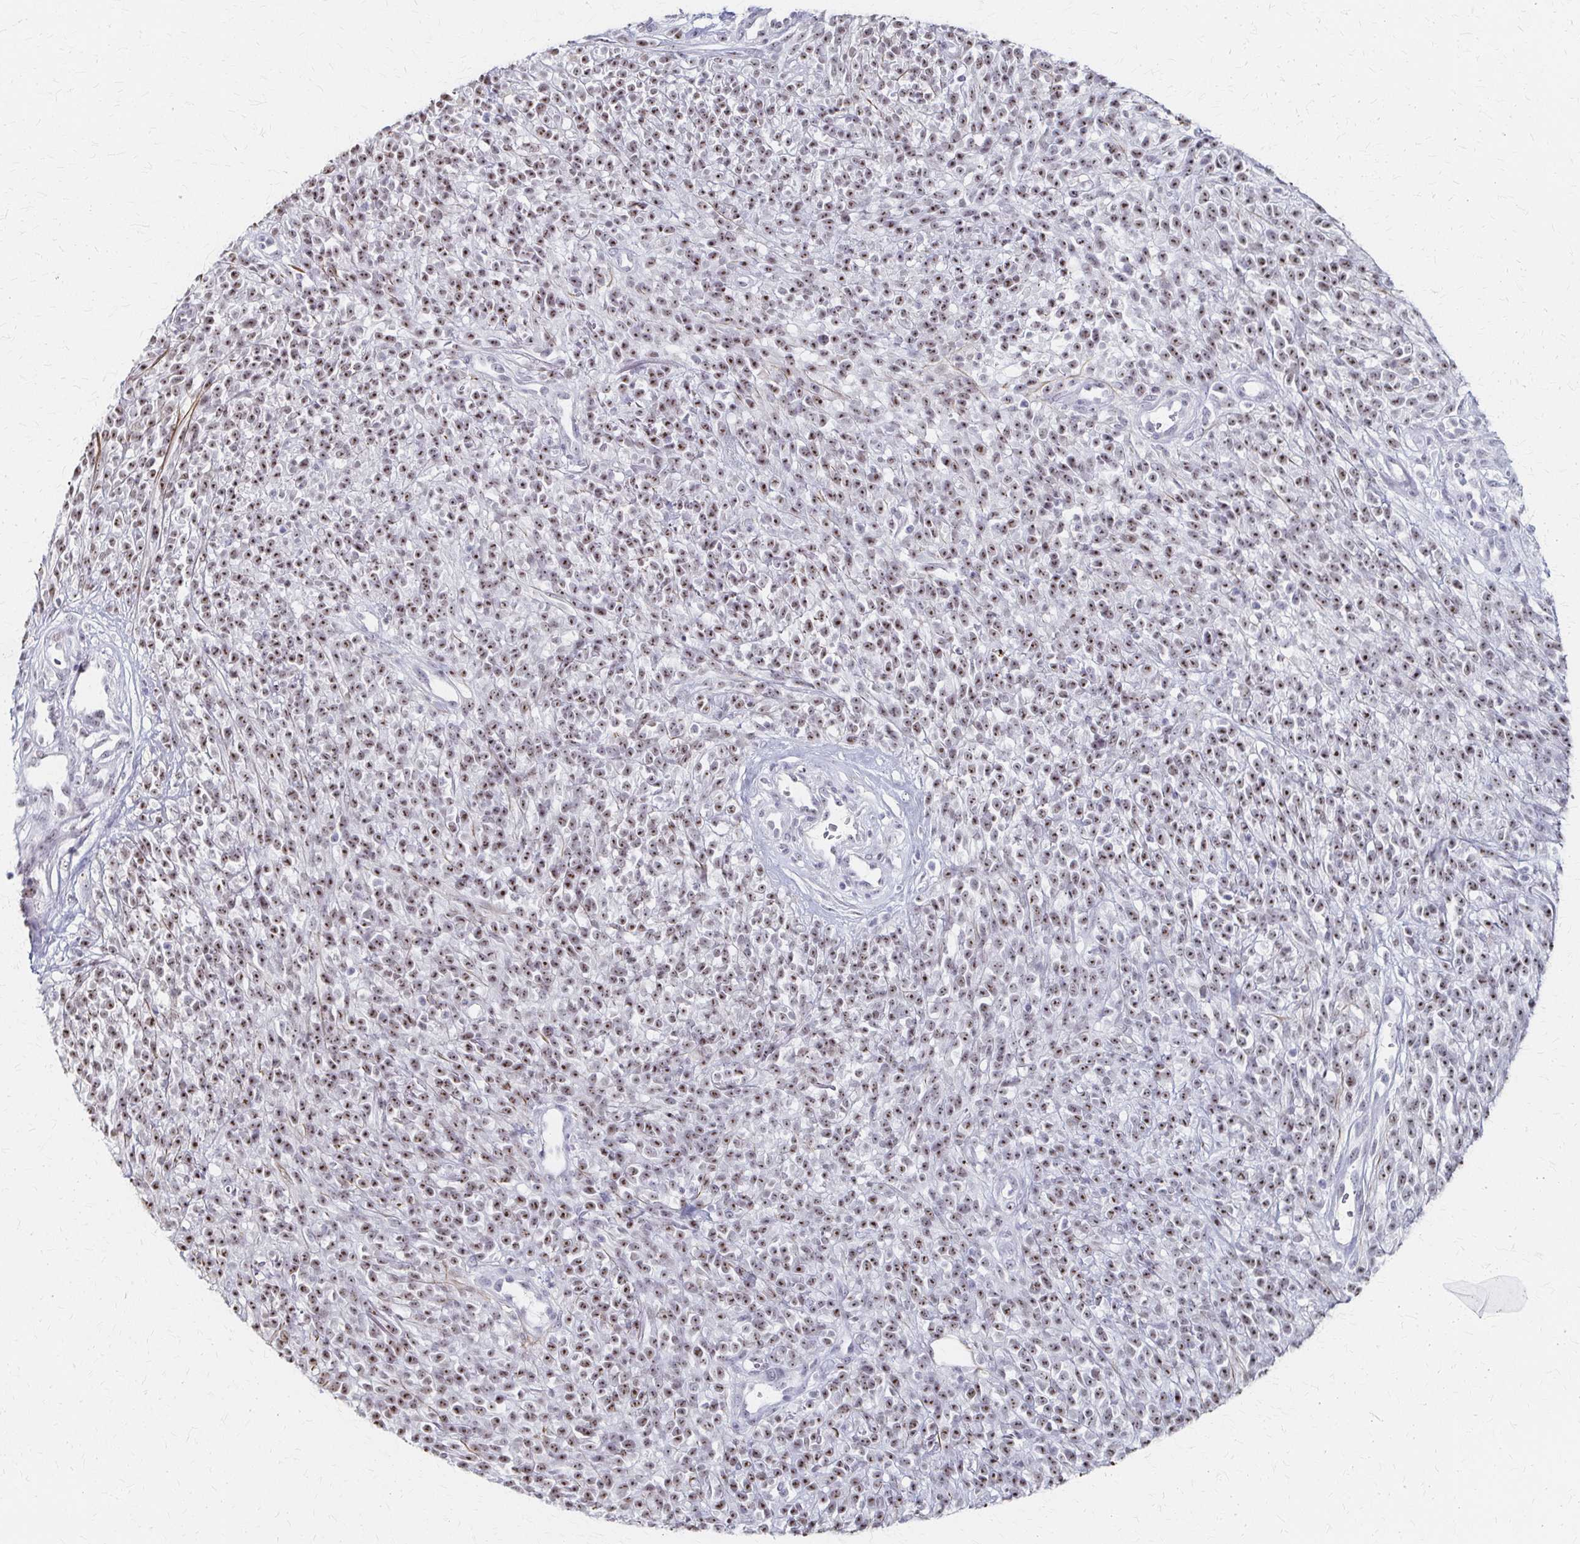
{"staining": {"intensity": "moderate", "quantity": ">75%", "location": "nuclear"}, "tissue": "melanoma", "cell_type": "Tumor cells", "image_type": "cancer", "snomed": [{"axis": "morphology", "description": "Malignant melanoma, NOS"}, {"axis": "topography", "description": "Skin"}, {"axis": "topography", "description": "Skin of trunk"}], "caption": "Protein staining of melanoma tissue displays moderate nuclear positivity in approximately >75% of tumor cells. The staining is performed using DAB (3,3'-diaminobenzidine) brown chromogen to label protein expression. The nuclei are counter-stained blue using hematoxylin.", "gene": "PES1", "patient": {"sex": "male", "age": 74}}